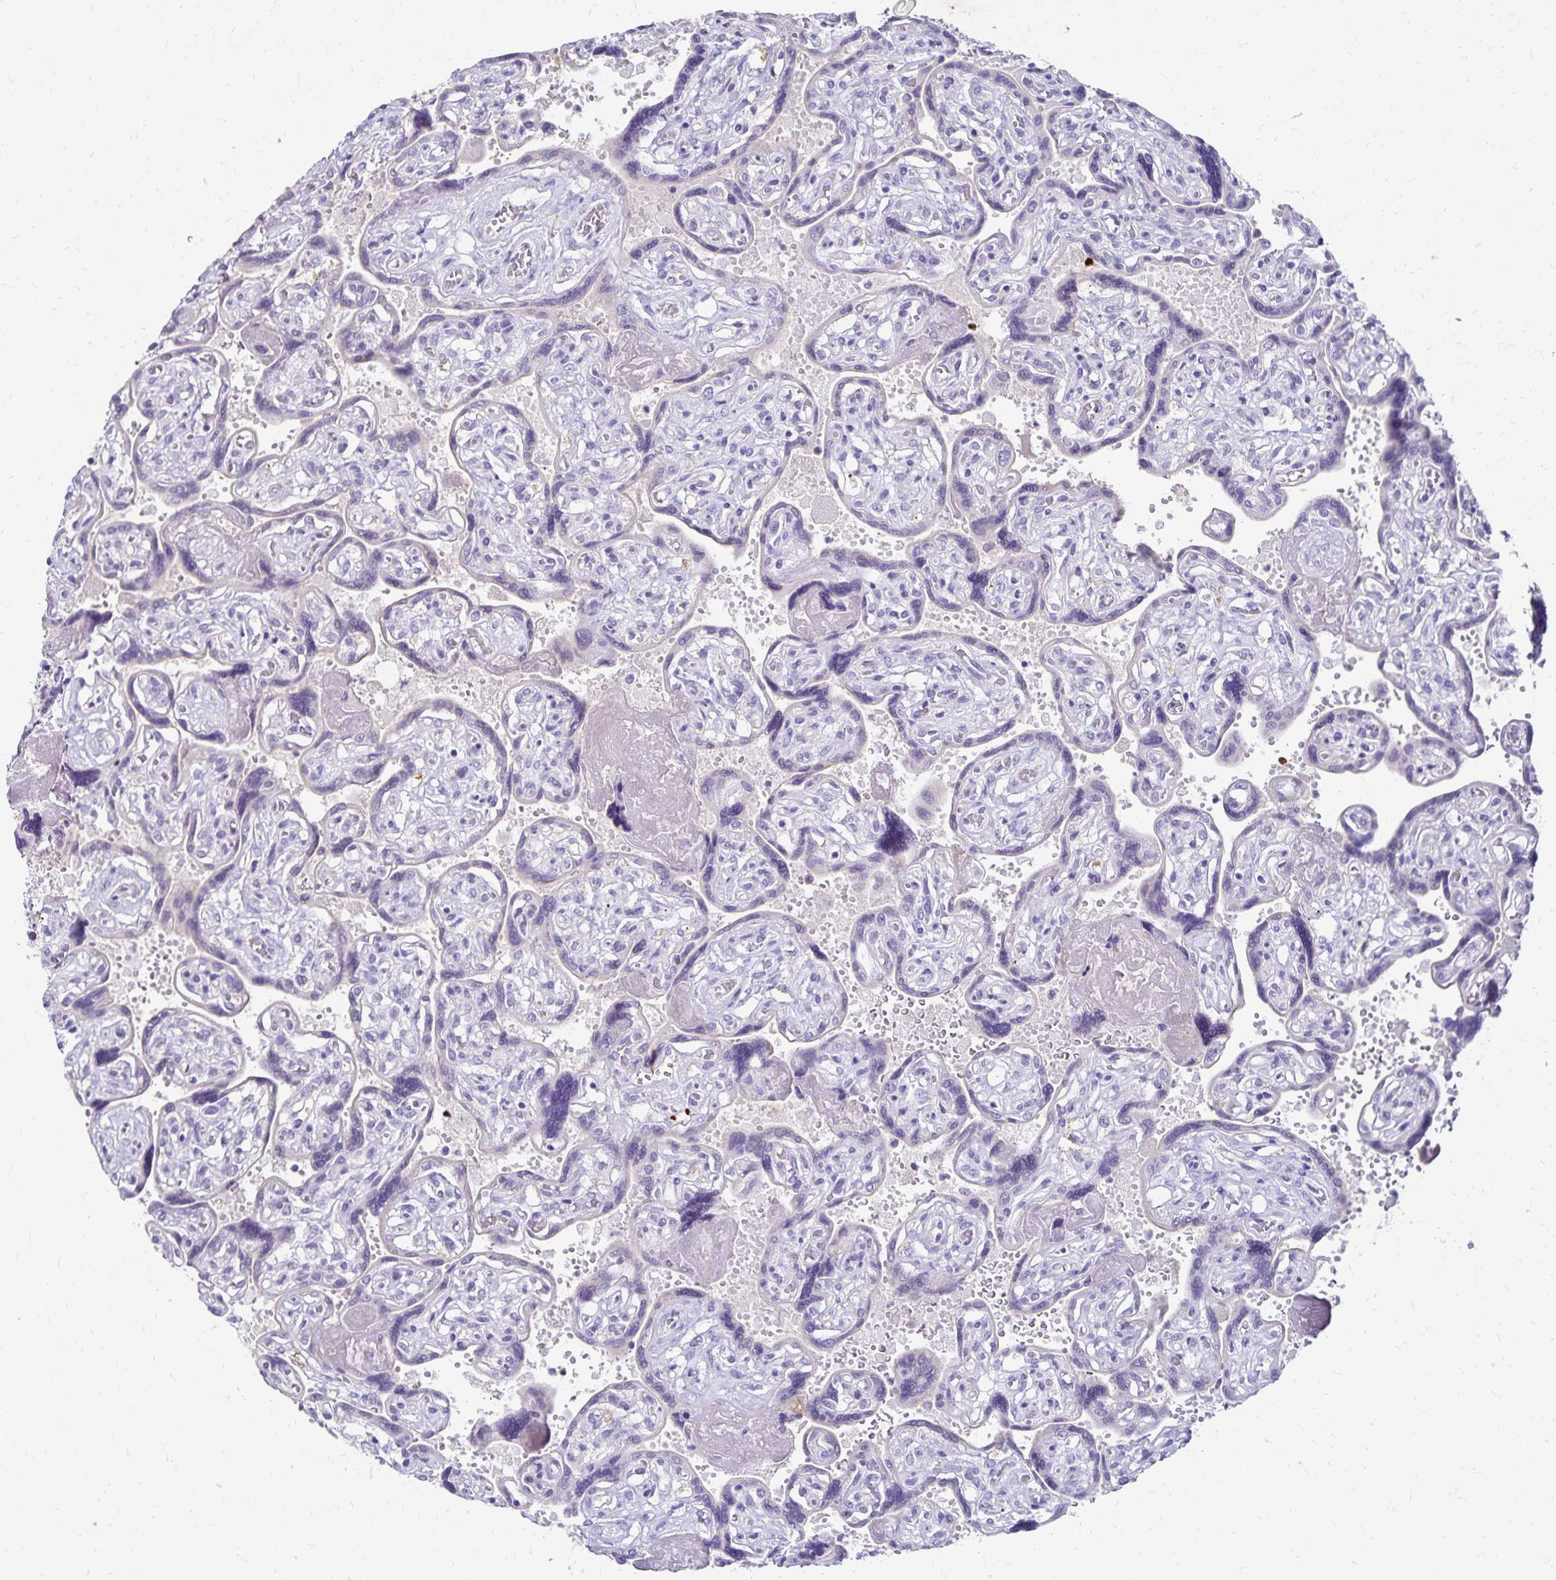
{"staining": {"intensity": "negative", "quantity": "none", "location": "none"}, "tissue": "placenta", "cell_type": "Decidual cells", "image_type": "normal", "snomed": [{"axis": "morphology", "description": "Normal tissue, NOS"}, {"axis": "topography", "description": "Placenta"}], "caption": "Immunohistochemistry (IHC) image of normal human placenta stained for a protein (brown), which exhibits no staining in decidual cells.", "gene": "PAX5", "patient": {"sex": "female", "age": 32}}